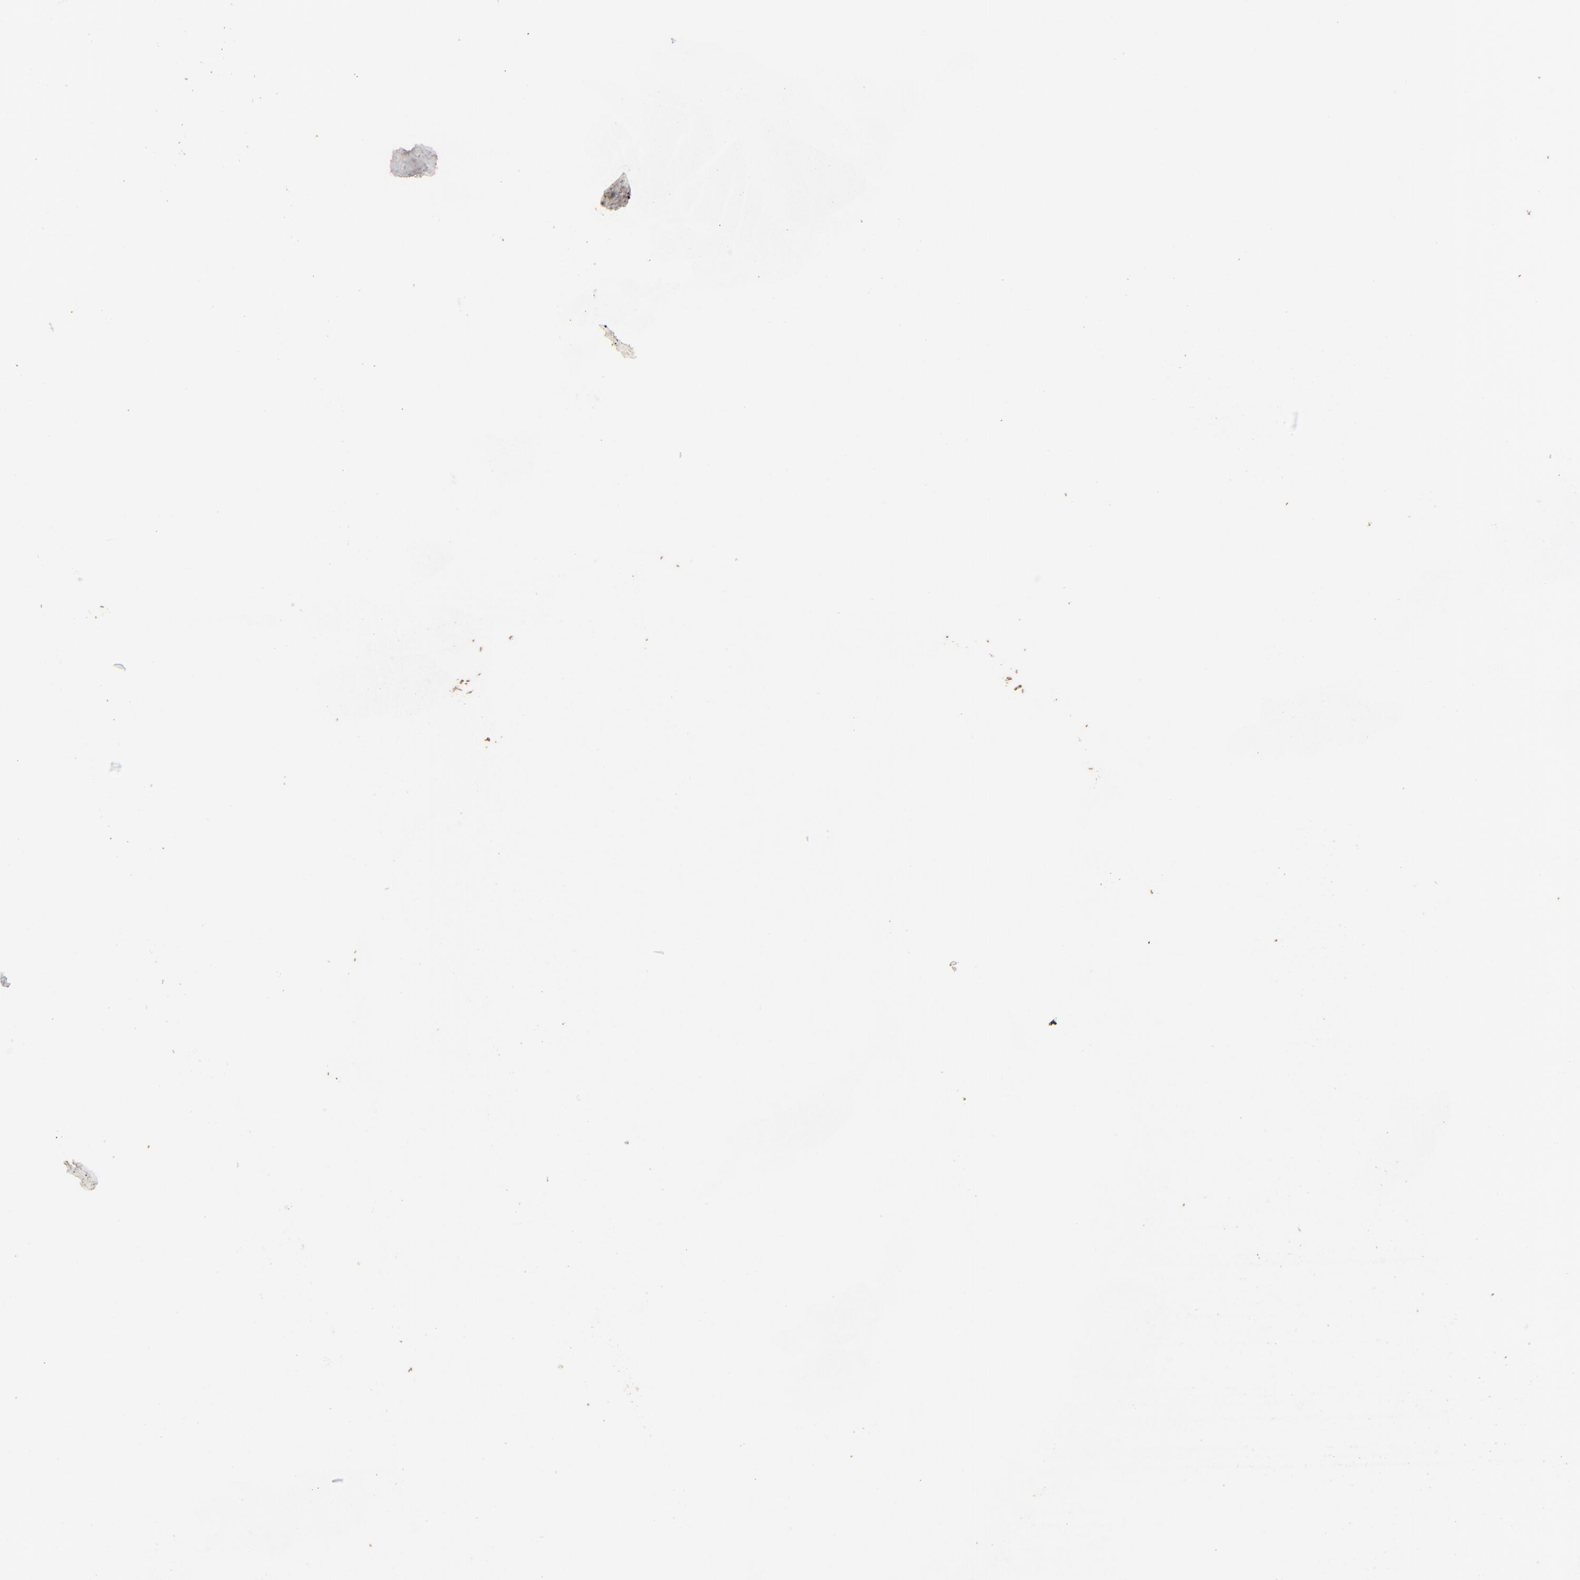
{"staining": {"intensity": "weak", "quantity": ">75%", "location": "cytoplasmic/membranous"}, "tissue": "urinary bladder", "cell_type": "Urothelial cells", "image_type": "normal", "snomed": [{"axis": "morphology", "description": "Normal tissue, NOS"}, {"axis": "topography", "description": "Urinary bladder"}], "caption": "This is a photomicrograph of IHC staining of benign urinary bladder, which shows weak staining in the cytoplasmic/membranous of urothelial cells.", "gene": "MMP2", "patient": {"sex": "male", "age": 48}}